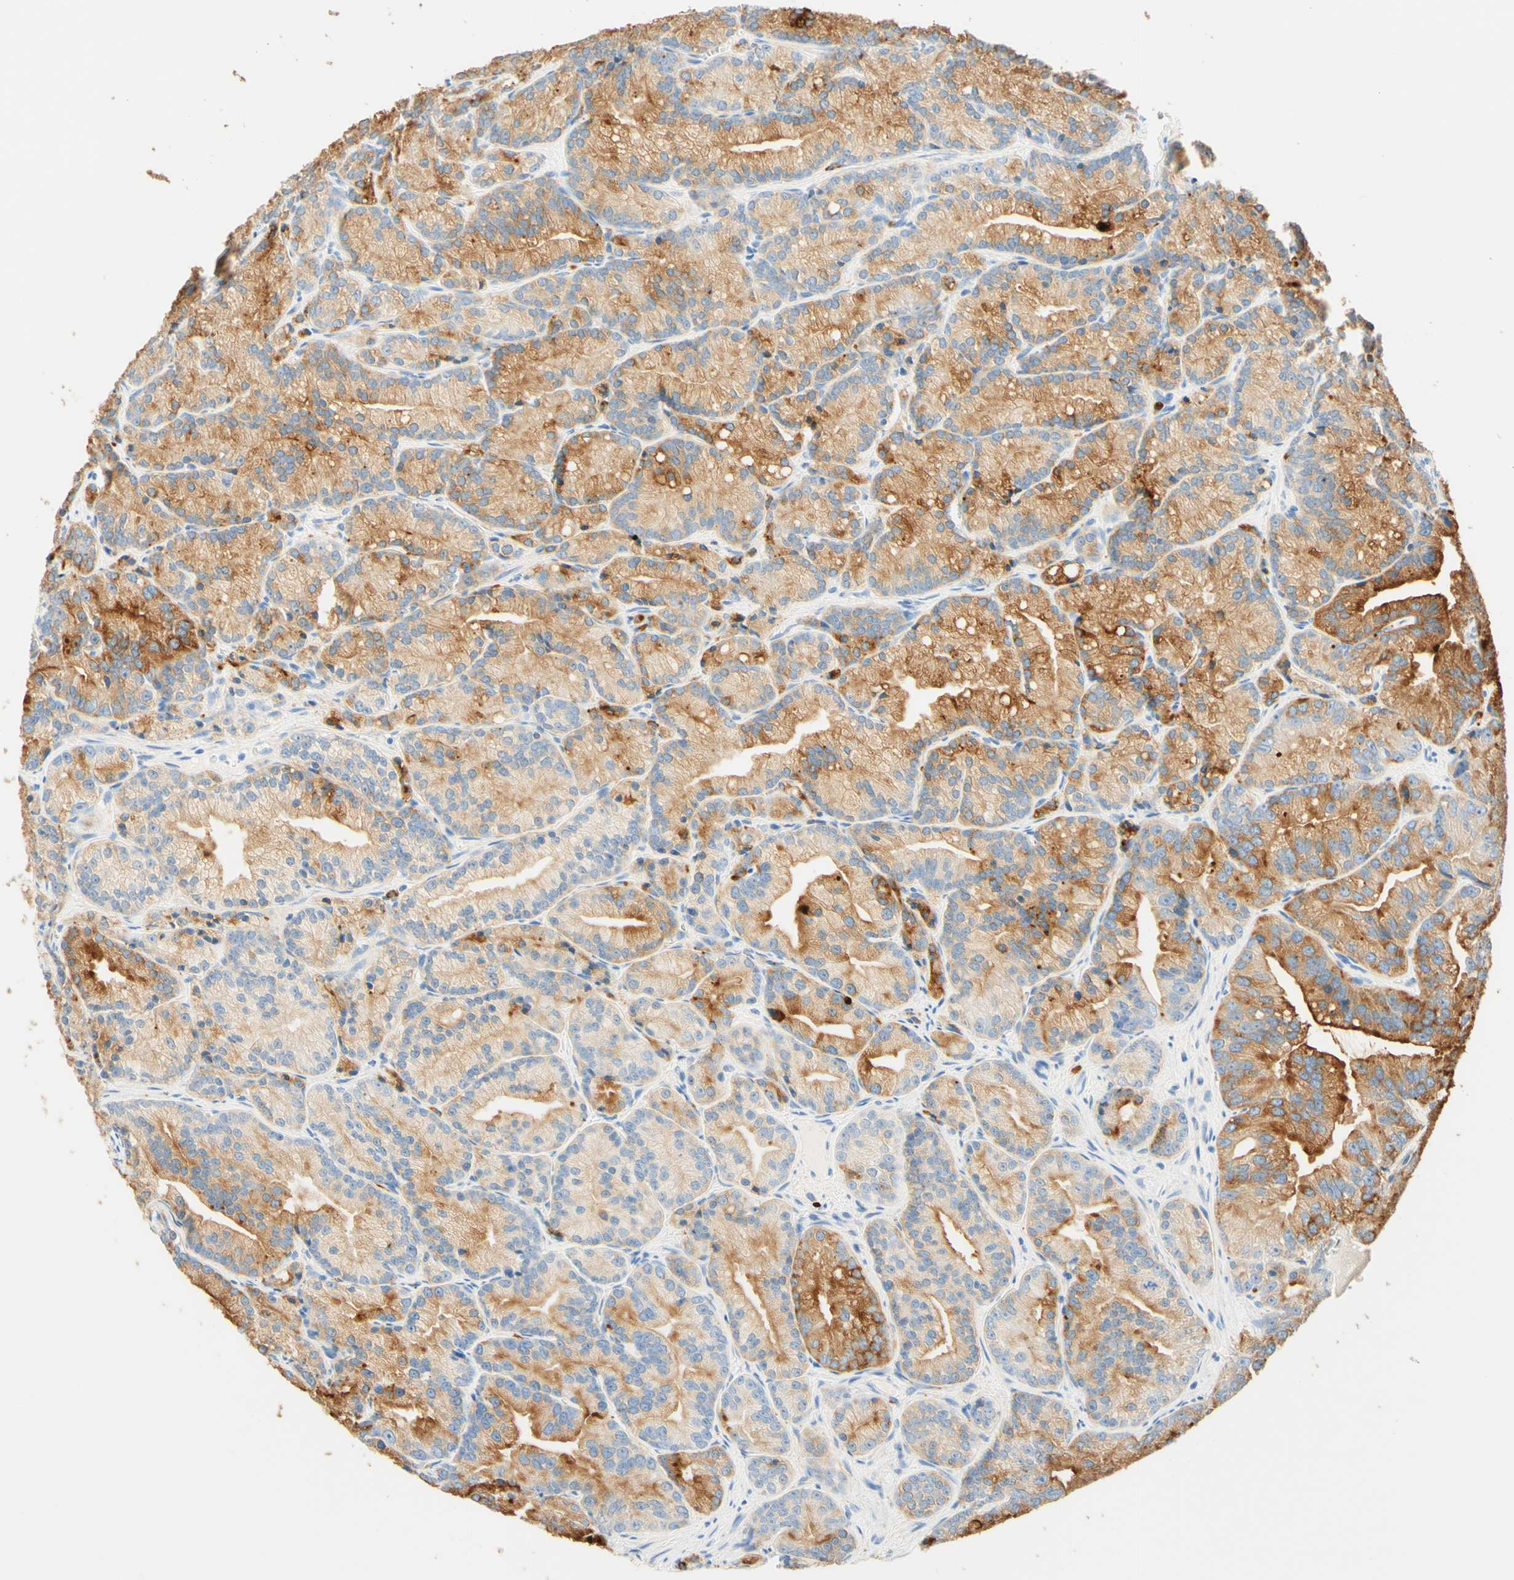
{"staining": {"intensity": "moderate", "quantity": "25%-75%", "location": "cytoplasmic/membranous"}, "tissue": "prostate cancer", "cell_type": "Tumor cells", "image_type": "cancer", "snomed": [{"axis": "morphology", "description": "Adenocarcinoma, Low grade"}, {"axis": "topography", "description": "Prostate"}], "caption": "This is an image of IHC staining of low-grade adenocarcinoma (prostate), which shows moderate staining in the cytoplasmic/membranous of tumor cells.", "gene": "CD63", "patient": {"sex": "male", "age": 89}}